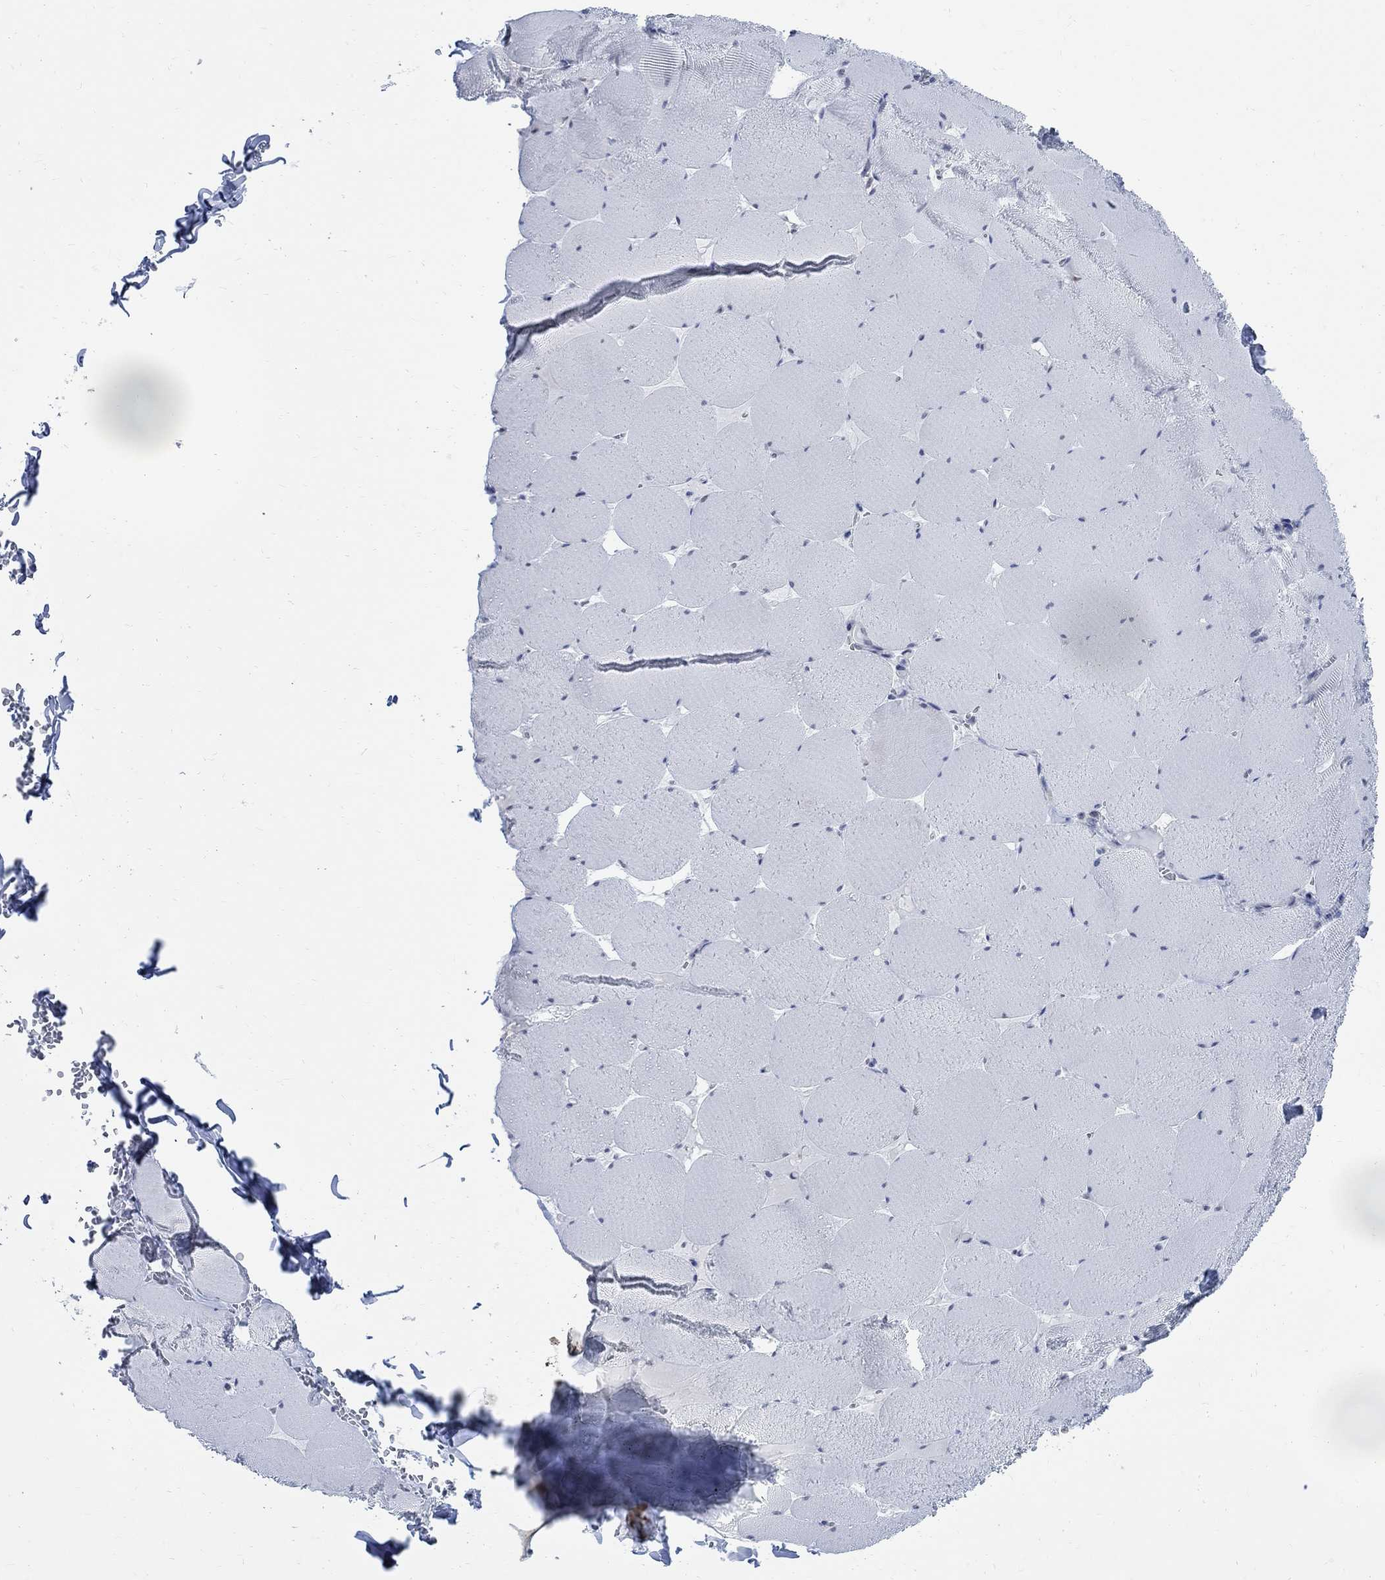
{"staining": {"intensity": "negative", "quantity": "none", "location": "none"}, "tissue": "skeletal muscle", "cell_type": "Myocytes", "image_type": "normal", "snomed": [{"axis": "morphology", "description": "Normal tissue, NOS"}, {"axis": "morphology", "description": "Malignant melanoma, Metastatic site"}, {"axis": "topography", "description": "Skeletal muscle"}], "caption": "Unremarkable skeletal muscle was stained to show a protein in brown. There is no significant expression in myocytes.", "gene": "DLK1", "patient": {"sex": "male", "age": 50}}